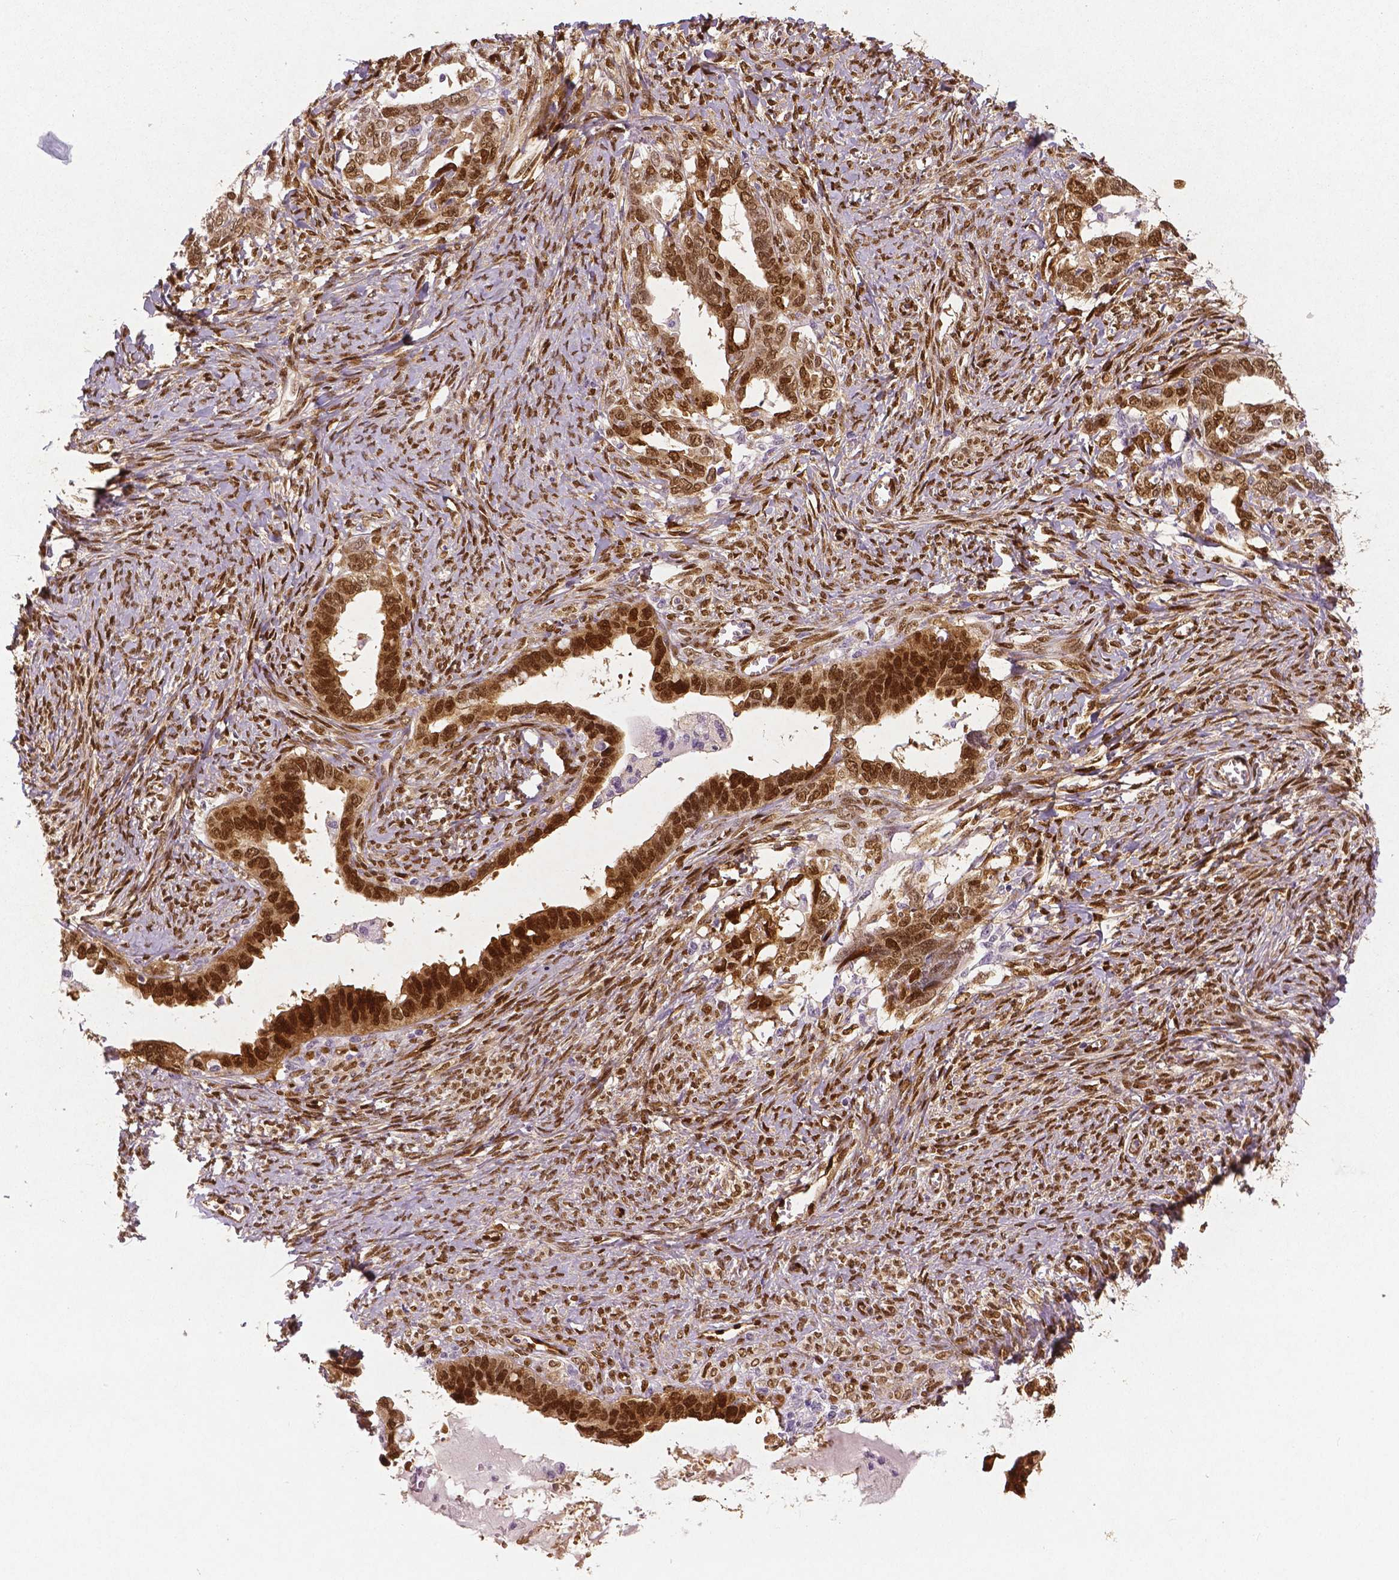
{"staining": {"intensity": "moderate", "quantity": ">75%", "location": "cytoplasmic/membranous,nuclear"}, "tissue": "ovarian cancer", "cell_type": "Tumor cells", "image_type": "cancer", "snomed": [{"axis": "morphology", "description": "Cystadenocarcinoma, serous, NOS"}, {"axis": "topography", "description": "Ovary"}], "caption": "Brown immunohistochemical staining in serous cystadenocarcinoma (ovarian) displays moderate cytoplasmic/membranous and nuclear expression in approximately >75% of tumor cells. (DAB (3,3'-diaminobenzidine) = brown stain, brightfield microscopy at high magnification).", "gene": "WWTR1", "patient": {"sex": "female", "age": 69}}